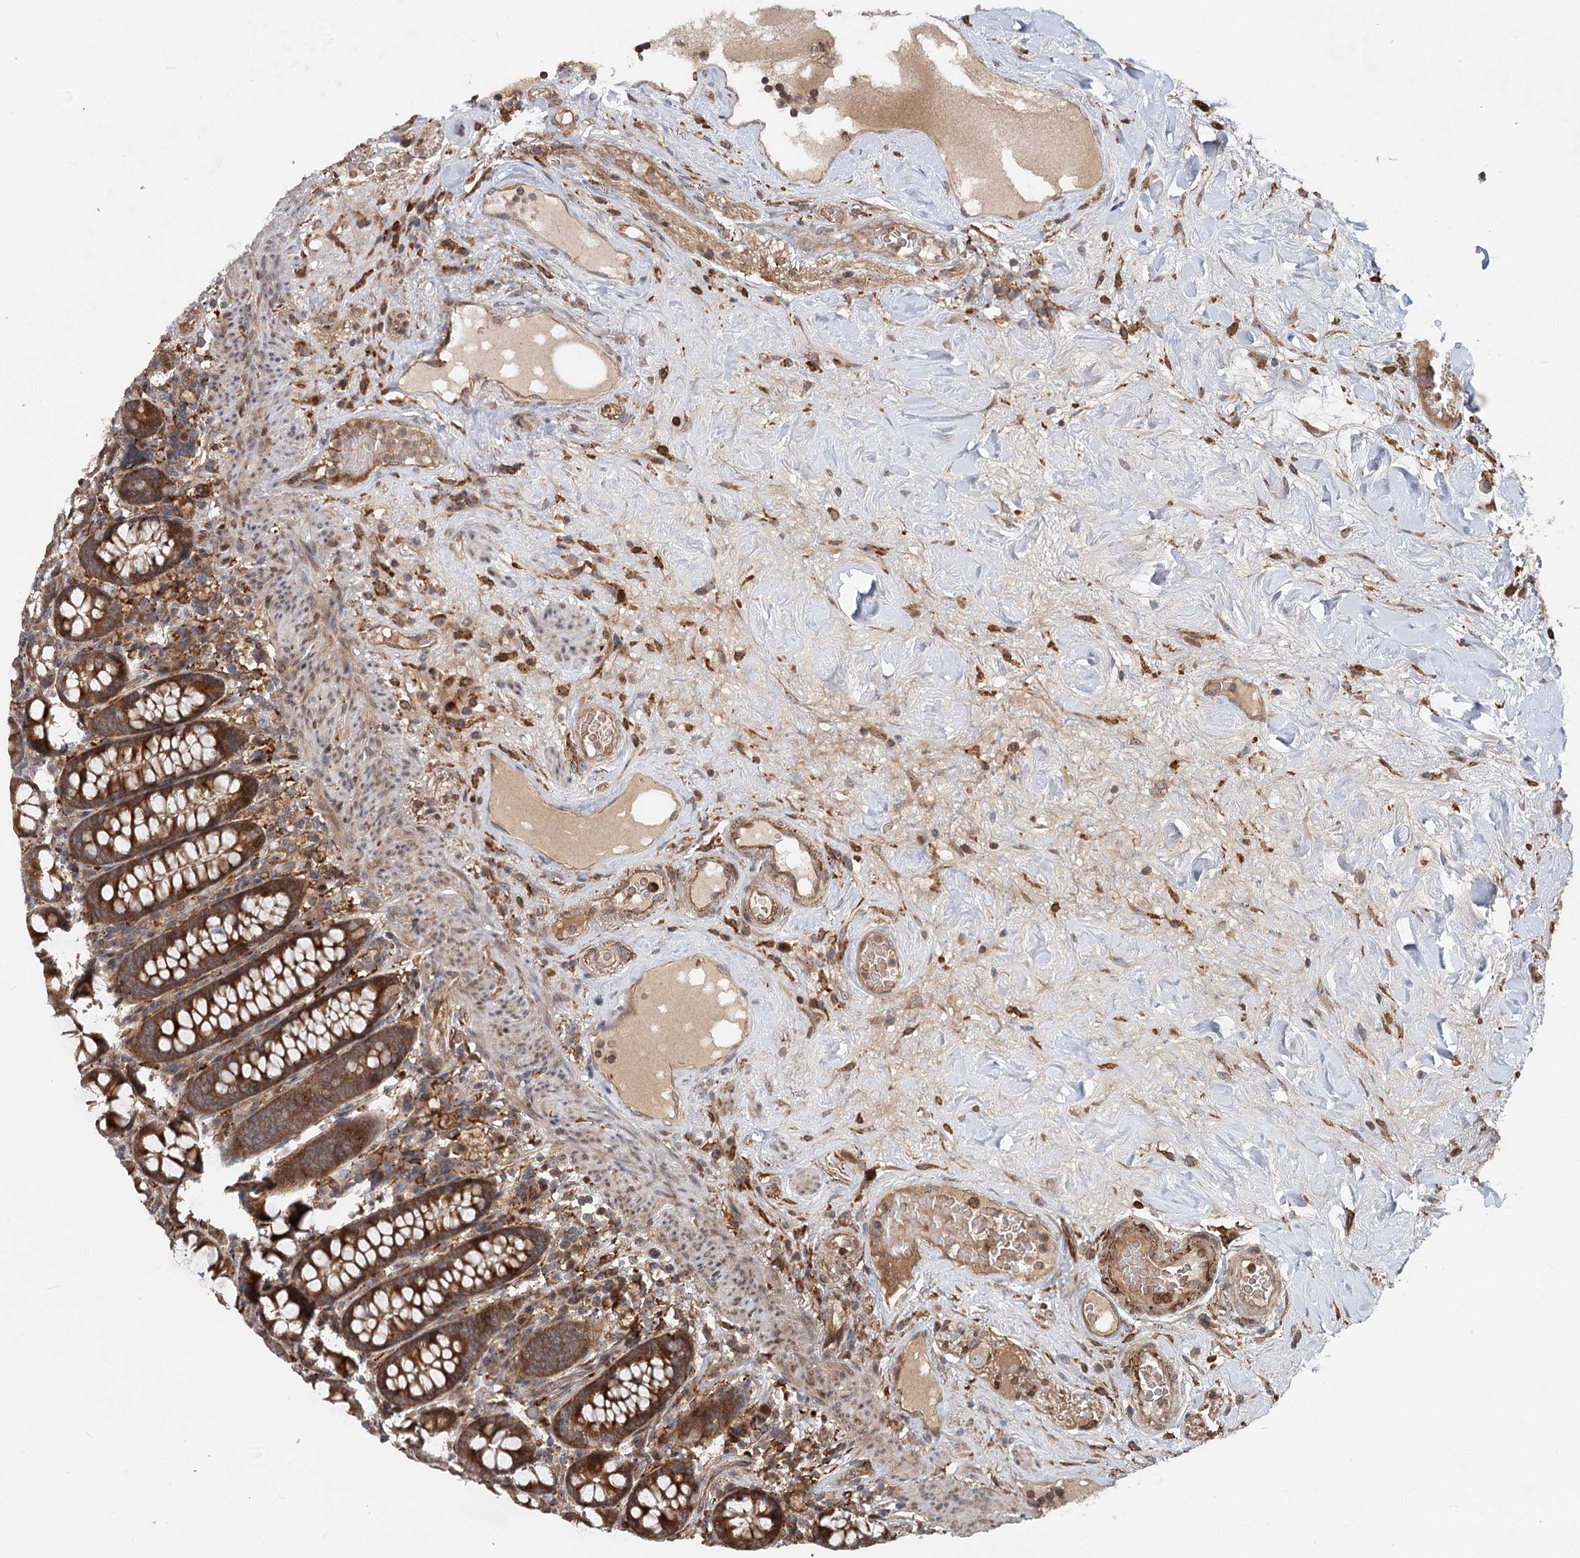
{"staining": {"intensity": "moderate", "quantity": ">75%", "location": "cytoplasmic/membranous"}, "tissue": "colon", "cell_type": "Endothelial cells", "image_type": "normal", "snomed": [{"axis": "morphology", "description": "Normal tissue, NOS"}, {"axis": "topography", "description": "Colon"}], "caption": "Moderate cytoplasmic/membranous protein positivity is seen in approximately >75% of endothelial cells in colon. (Brightfield microscopy of DAB IHC at high magnification).", "gene": "RNF111", "patient": {"sex": "female", "age": 79}}